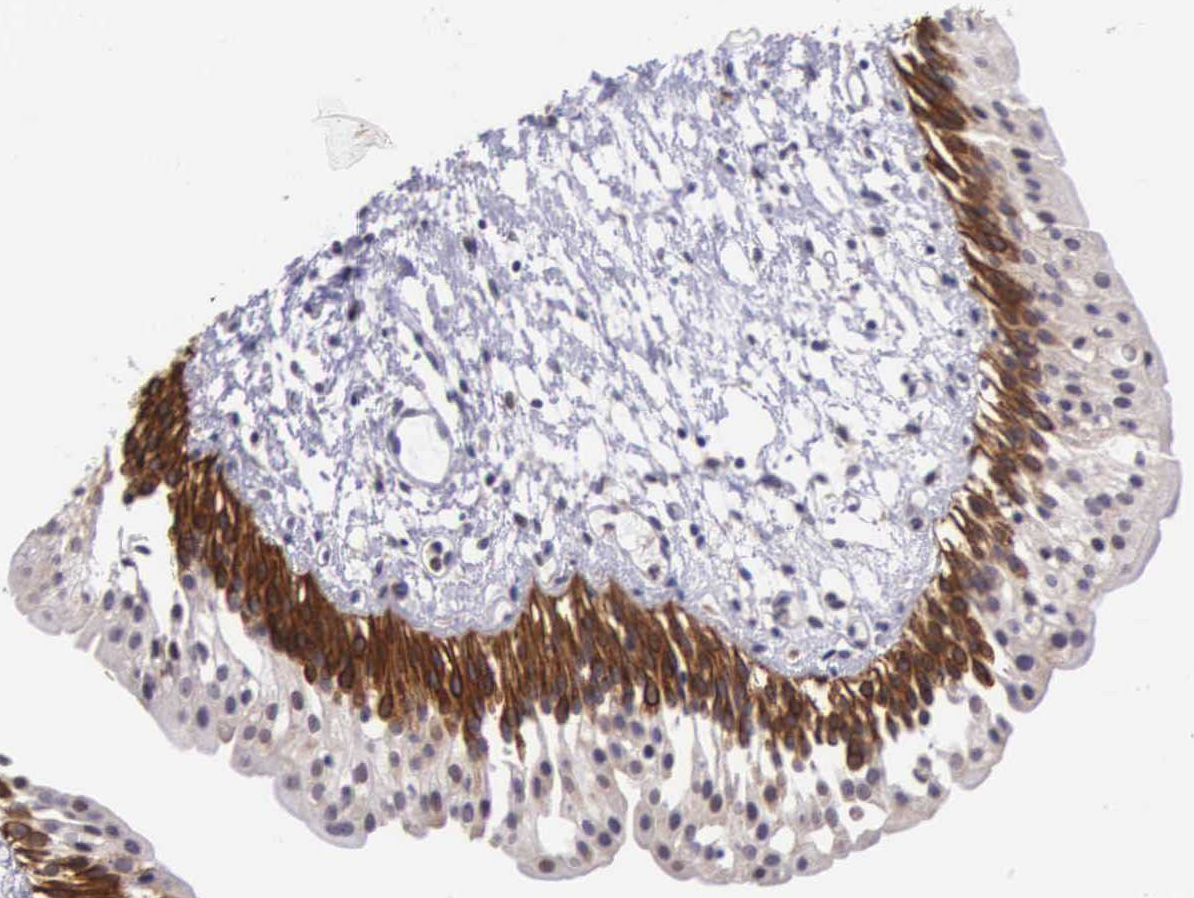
{"staining": {"intensity": "moderate", "quantity": "25%-75%", "location": "cytoplasmic/membranous"}, "tissue": "urinary bladder", "cell_type": "Urothelial cells", "image_type": "normal", "snomed": [{"axis": "morphology", "description": "Normal tissue, NOS"}, {"axis": "topography", "description": "Urinary bladder"}], "caption": "Urothelial cells show moderate cytoplasmic/membranous staining in approximately 25%-75% of cells in normal urinary bladder. Ihc stains the protein of interest in brown and the nuclei are stained blue.", "gene": "SLC25A21", "patient": {"sex": "male", "age": 48}}